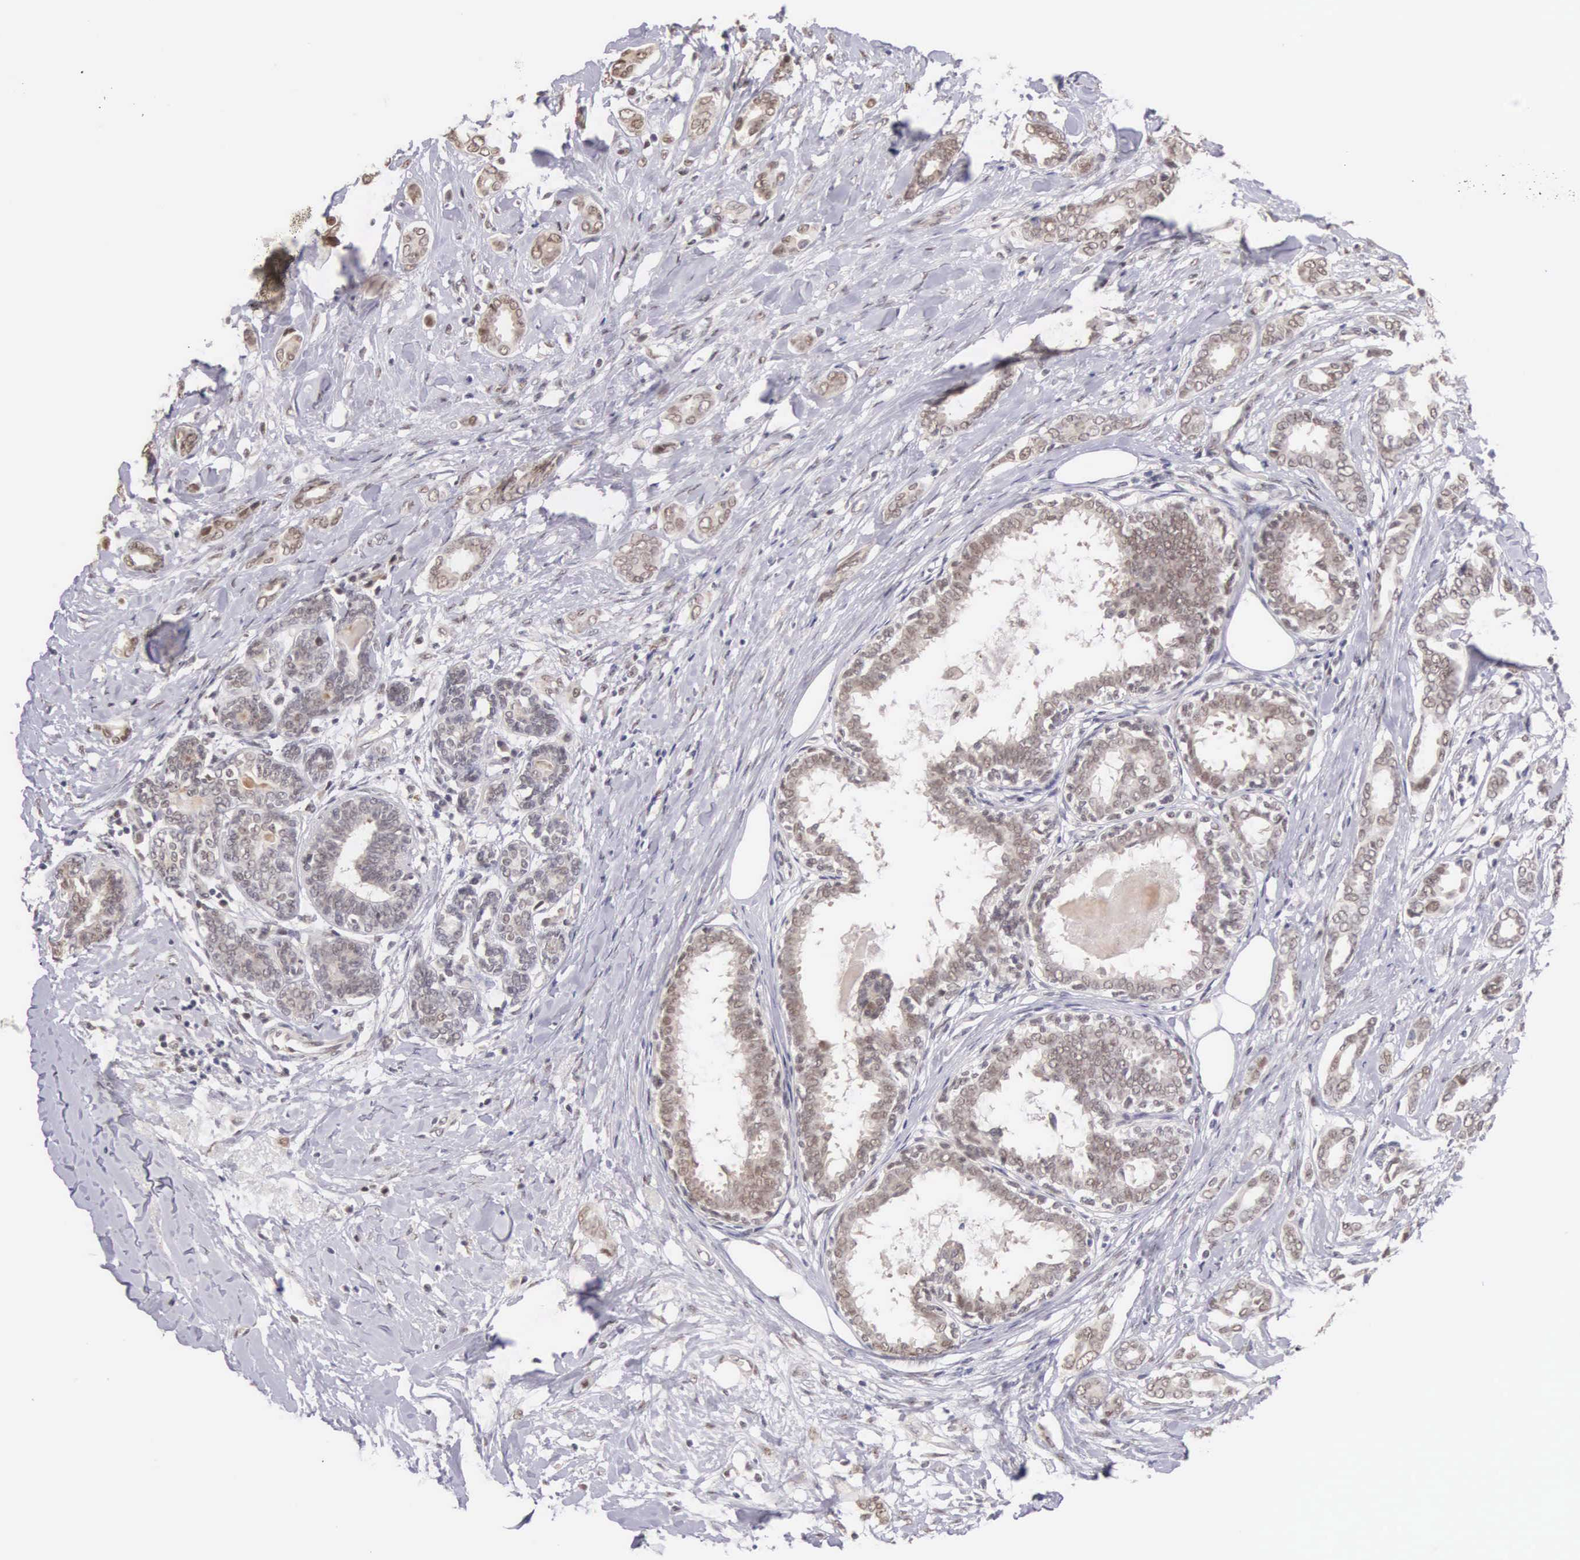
{"staining": {"intensity": "weak", "quantity": "<25%", "location": "cytoplasmic/membranous"}, "tissue": "breast cancer", "cell_type": "Tumor cells", "image_type": "cancer", "snomed": [{"axis": "morphology", "description": "Duct carcinoma"}, {"axis": "topography", "description": "Breast"}], "caption": "High magnification brightfield microscopy of breast infiltrating ductal carcinoma stained with DAB (brown) and counterstained with hematoxylin (blue): tumor cells show no significant staining.", "gene": "HMGXB4", "patient": {"sex": "female", "age": 50}}